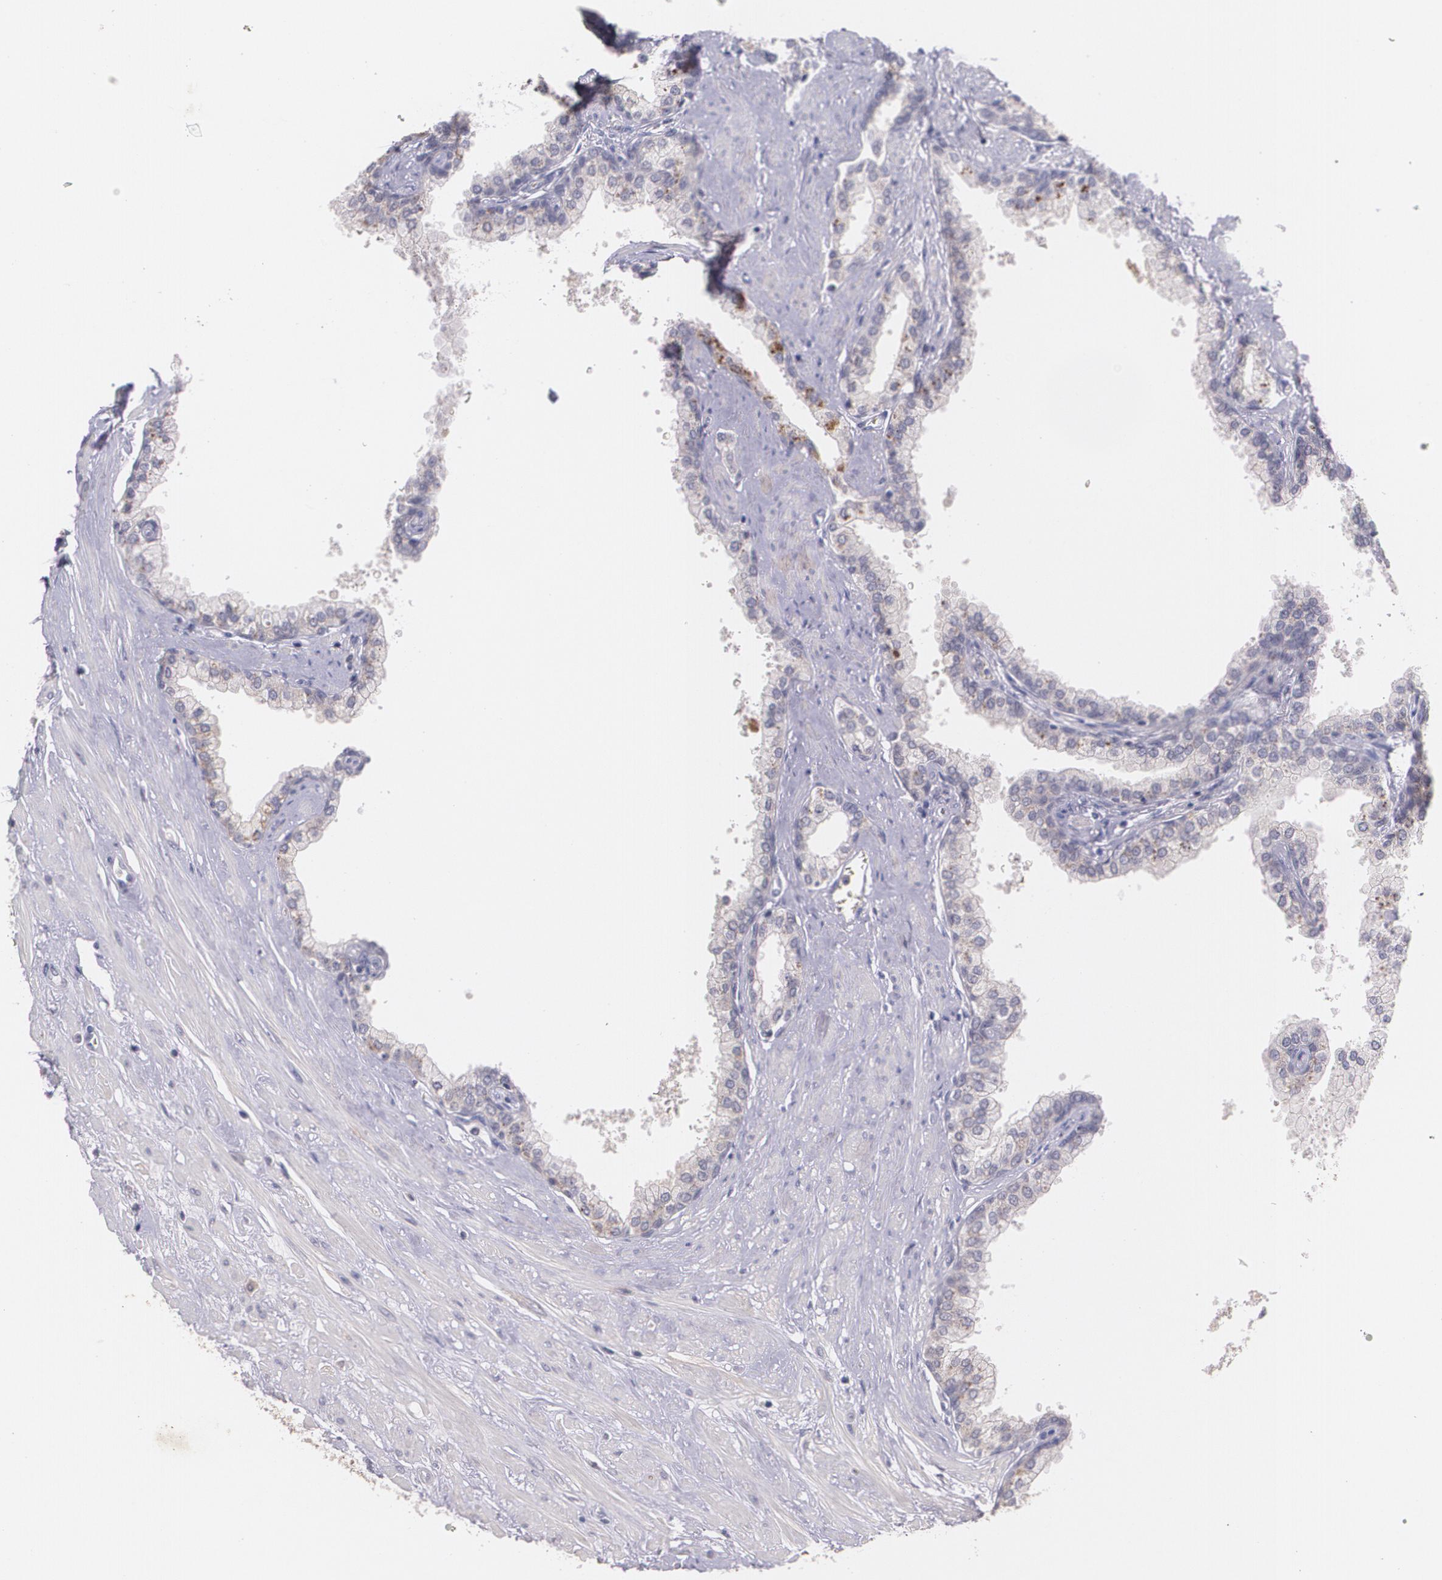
{"staining": {"intensity": "weak", "quantity": "<25%", "location": "cytoplasmic/membranous"}, "tissue": "prostate", "cell_type": "Glandular cells", "image_type": "normal", "snomed": [{"axis": "morphology", "description": "Normal tissue, NOS"}, {"axis": "topography", "description": "Prostate"}], "caption": "High magnification brightfield microscopy of unremarkable prostate stained with DAB (3,3'-diaminobenzidine) (brown) and counterstained with hematoxylin (blue): glandular cells show no significant staining.", "gene": "TM4SF1", "patient": {"sex": "male", "age": 60}}